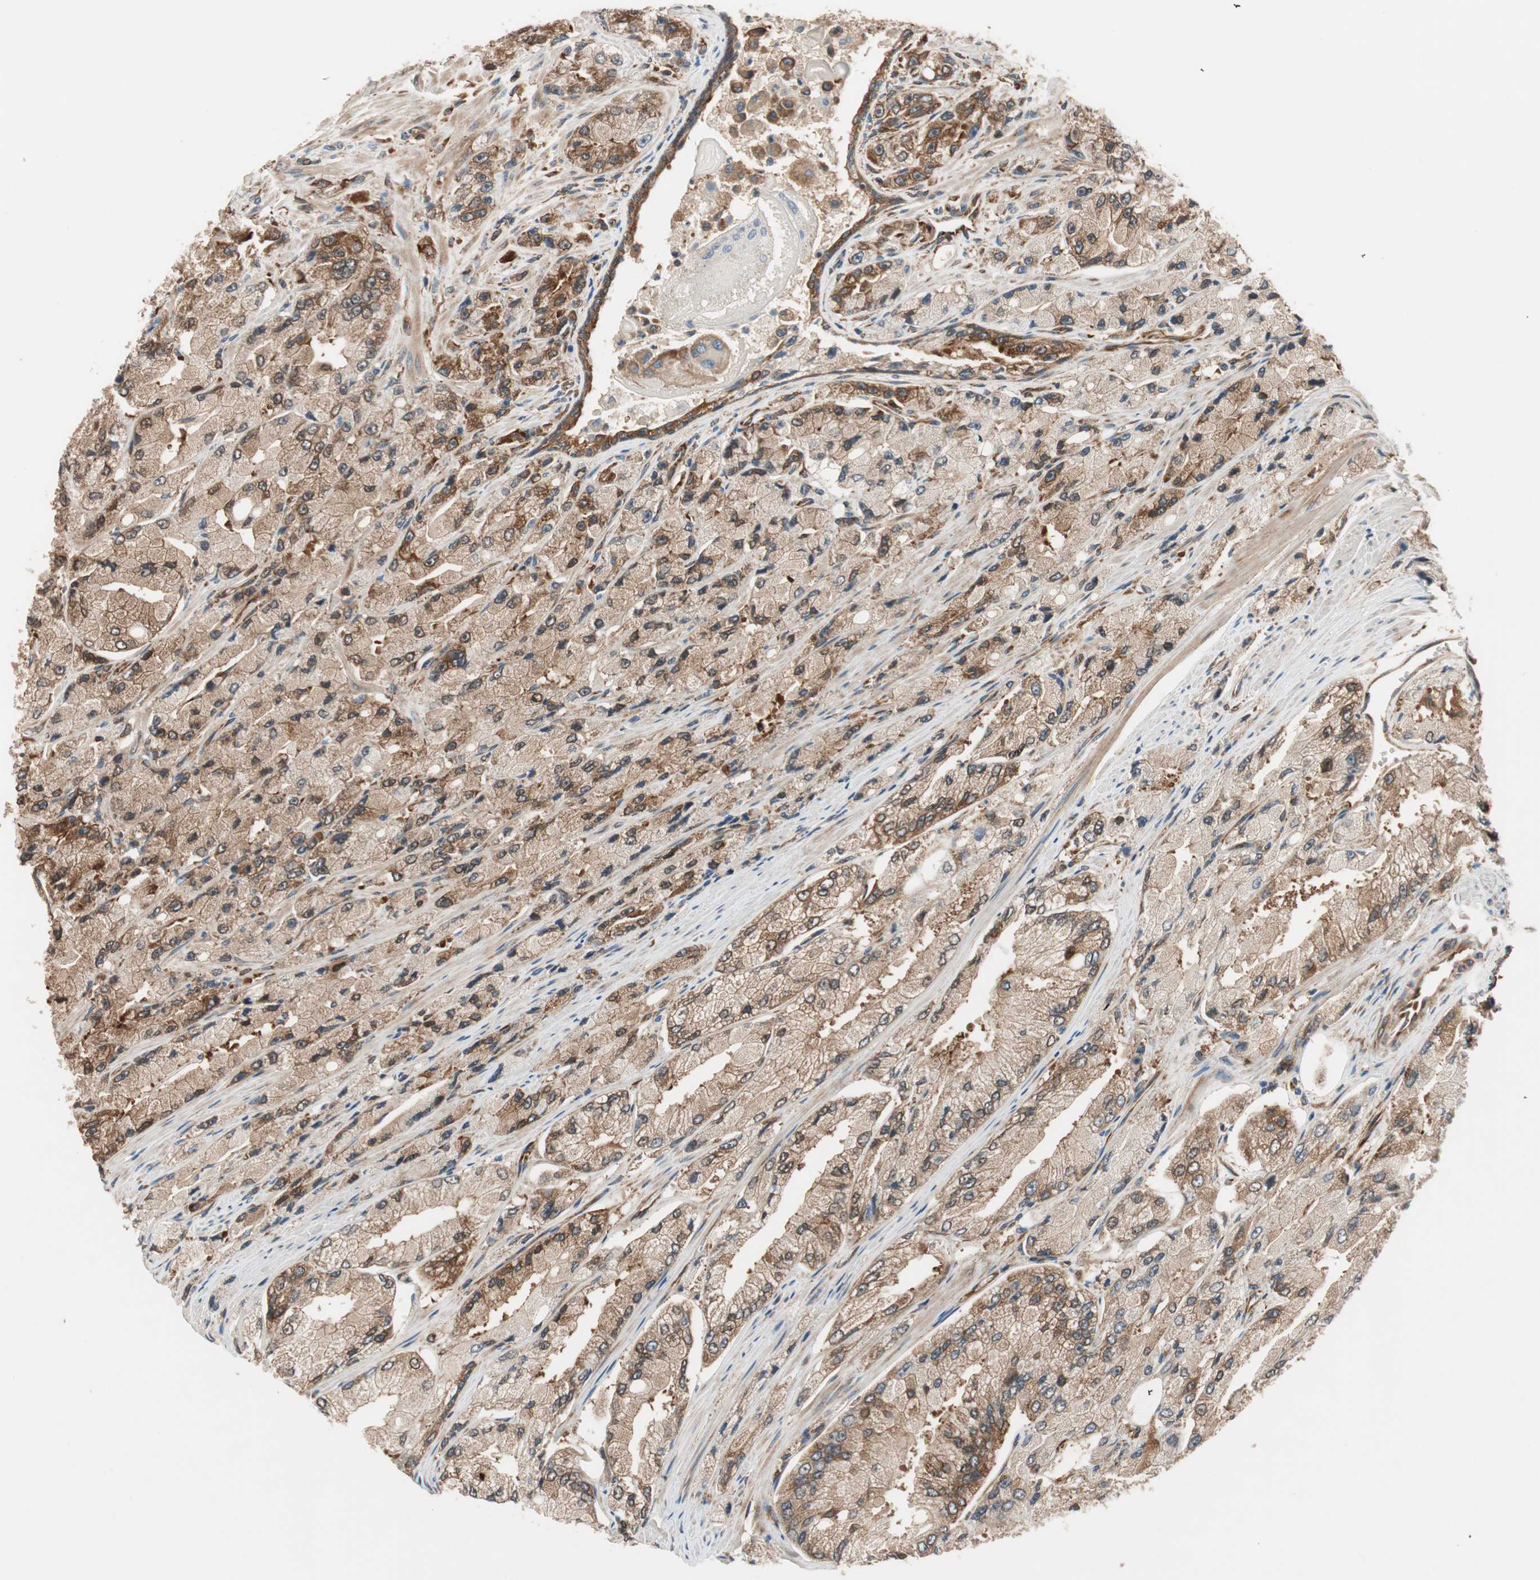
{"staining": {"intensity": "strong", "quantity": ">75%", "location": "cytoplasmic/membranous"}, "tissue": "prostate cancer", "cell_type": "Tumor cells", "image_type": "cancer", "snomed": [{"axis": "morphology", "description": "Adenocarcinoma, High grade"}, {"axis": "topography", "description": "Prostate"}], "caption": "Immunohistochemical staining of human prostate cancer exhibits strong cytoplasmic/membranous protein staining in approximately >75% of tumor cells. The staining was performed using DAB to visualize the protein expression in brown, while the nuclei were stained in blue with hematoxylin (Magnification: 20x).", "gene": "WASL", "patient": {"sex": "male", "age": 58}}